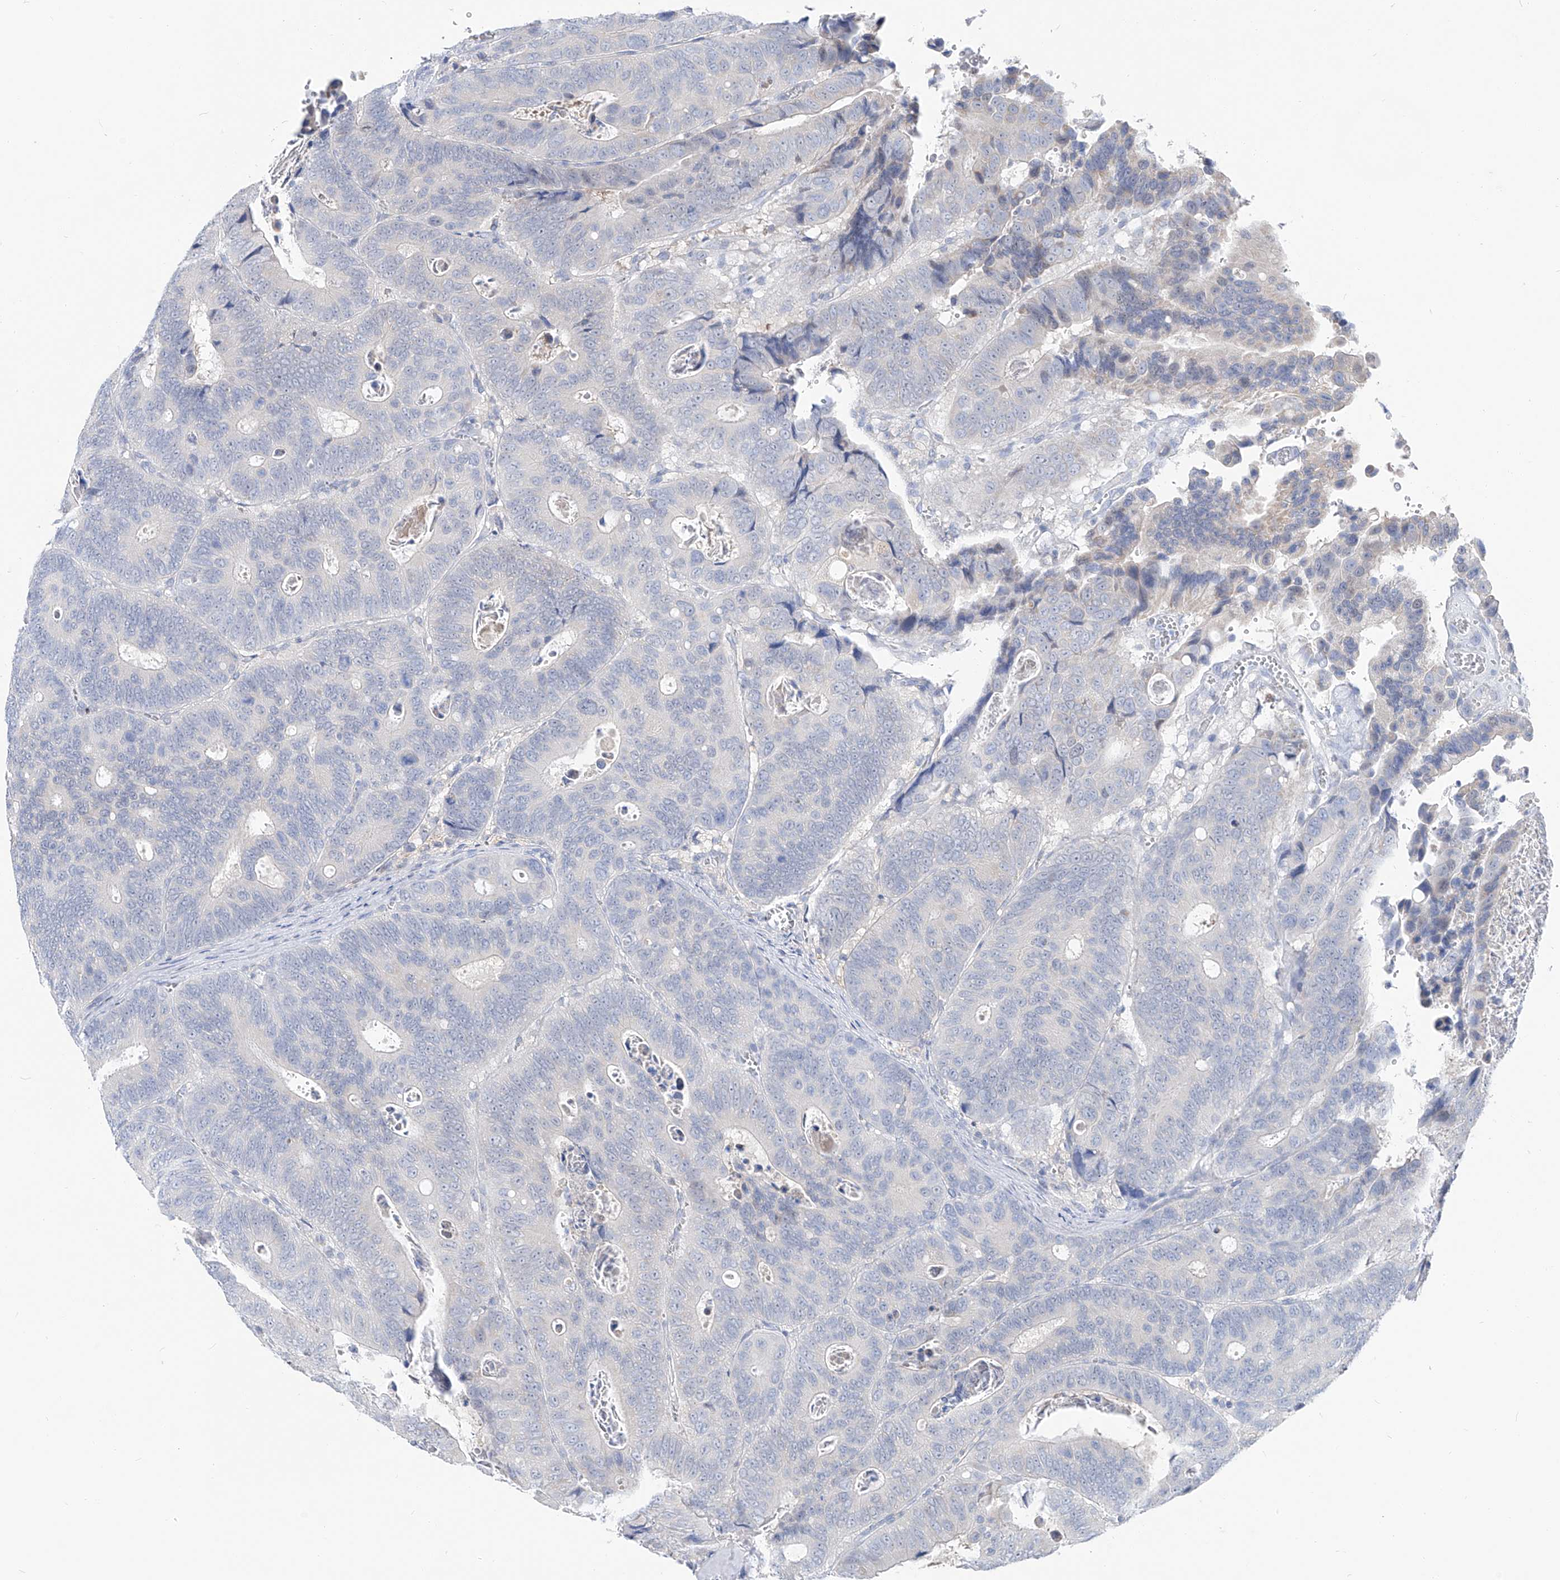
{"staining": {"intensity": "negative", "quantity": "none", "location": "none"}, "tissue": "colorectal cancer", "cell_type": "Tumor cells", "image_type": "cancer", "snomed": [{"axis": "morphology", "description": "Inflammation, NOS"}, {"axis": "morphology", "description": "Adenocarcinoma, NOS"}, {"axis": "topography", "description": "Colon"}], "caption": "The immunohistochemistry photomicrograph has no significant staining in tumor cells of colorectal cancer tissue.", "gene": "UFL1", "patient": {"sex": "male", "age": 72}}